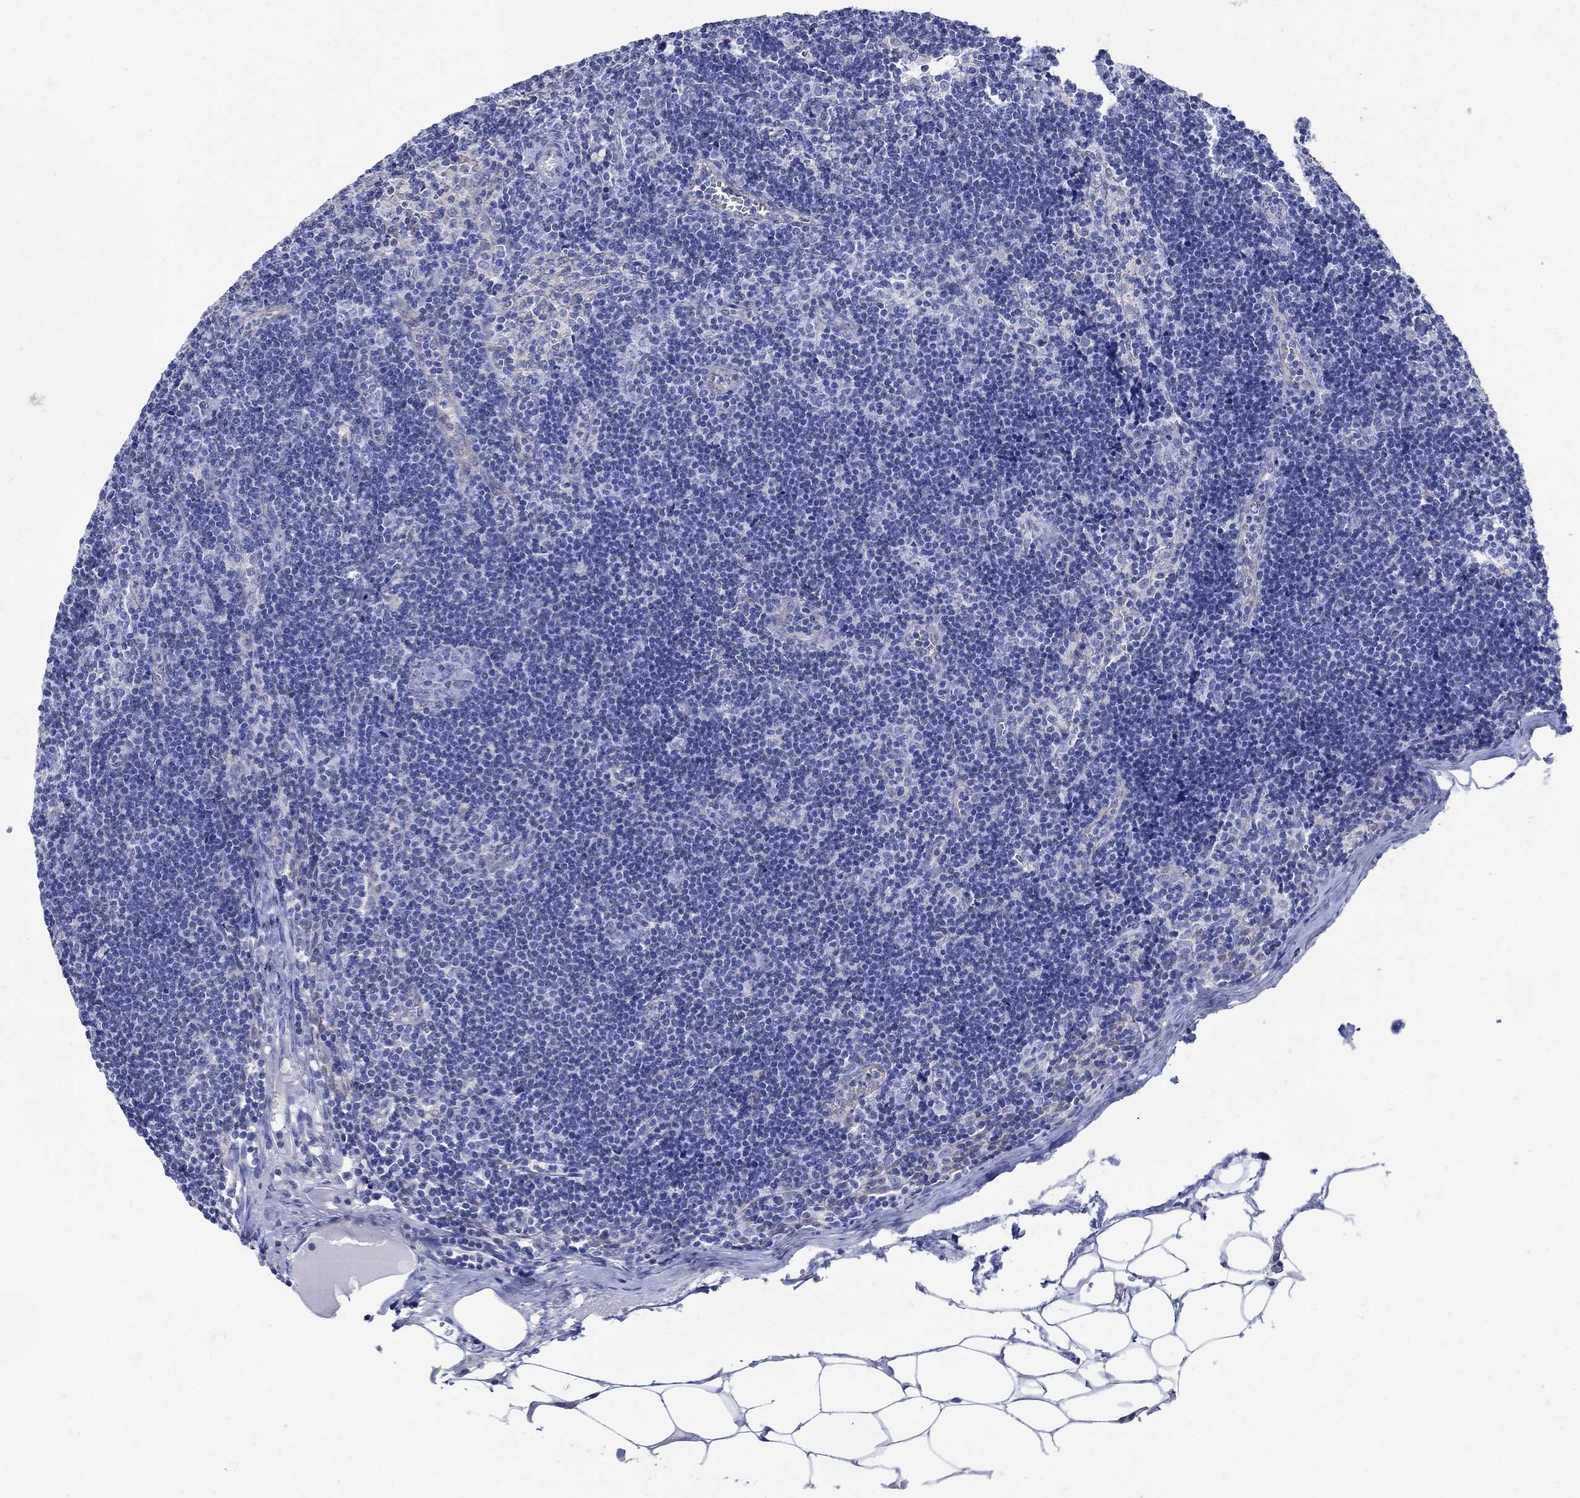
{"staining": {"intensity": "negative", "quantity": "none", "location": "none"}, "tissue": "lymph node", "cell_type": "Germinal center cells", "image_type": "normal", "snomed": [{"axis": "morphology", "description": "Normal tissue, NOS"}, {"axis": "topography", "description": "Lymph node"}], "caption": "Germinal center cells show no significant protein staining in unremarkable lymph node.", "gene": "ZDHHC14", "patient": {"sex": "female", "age": 51}}